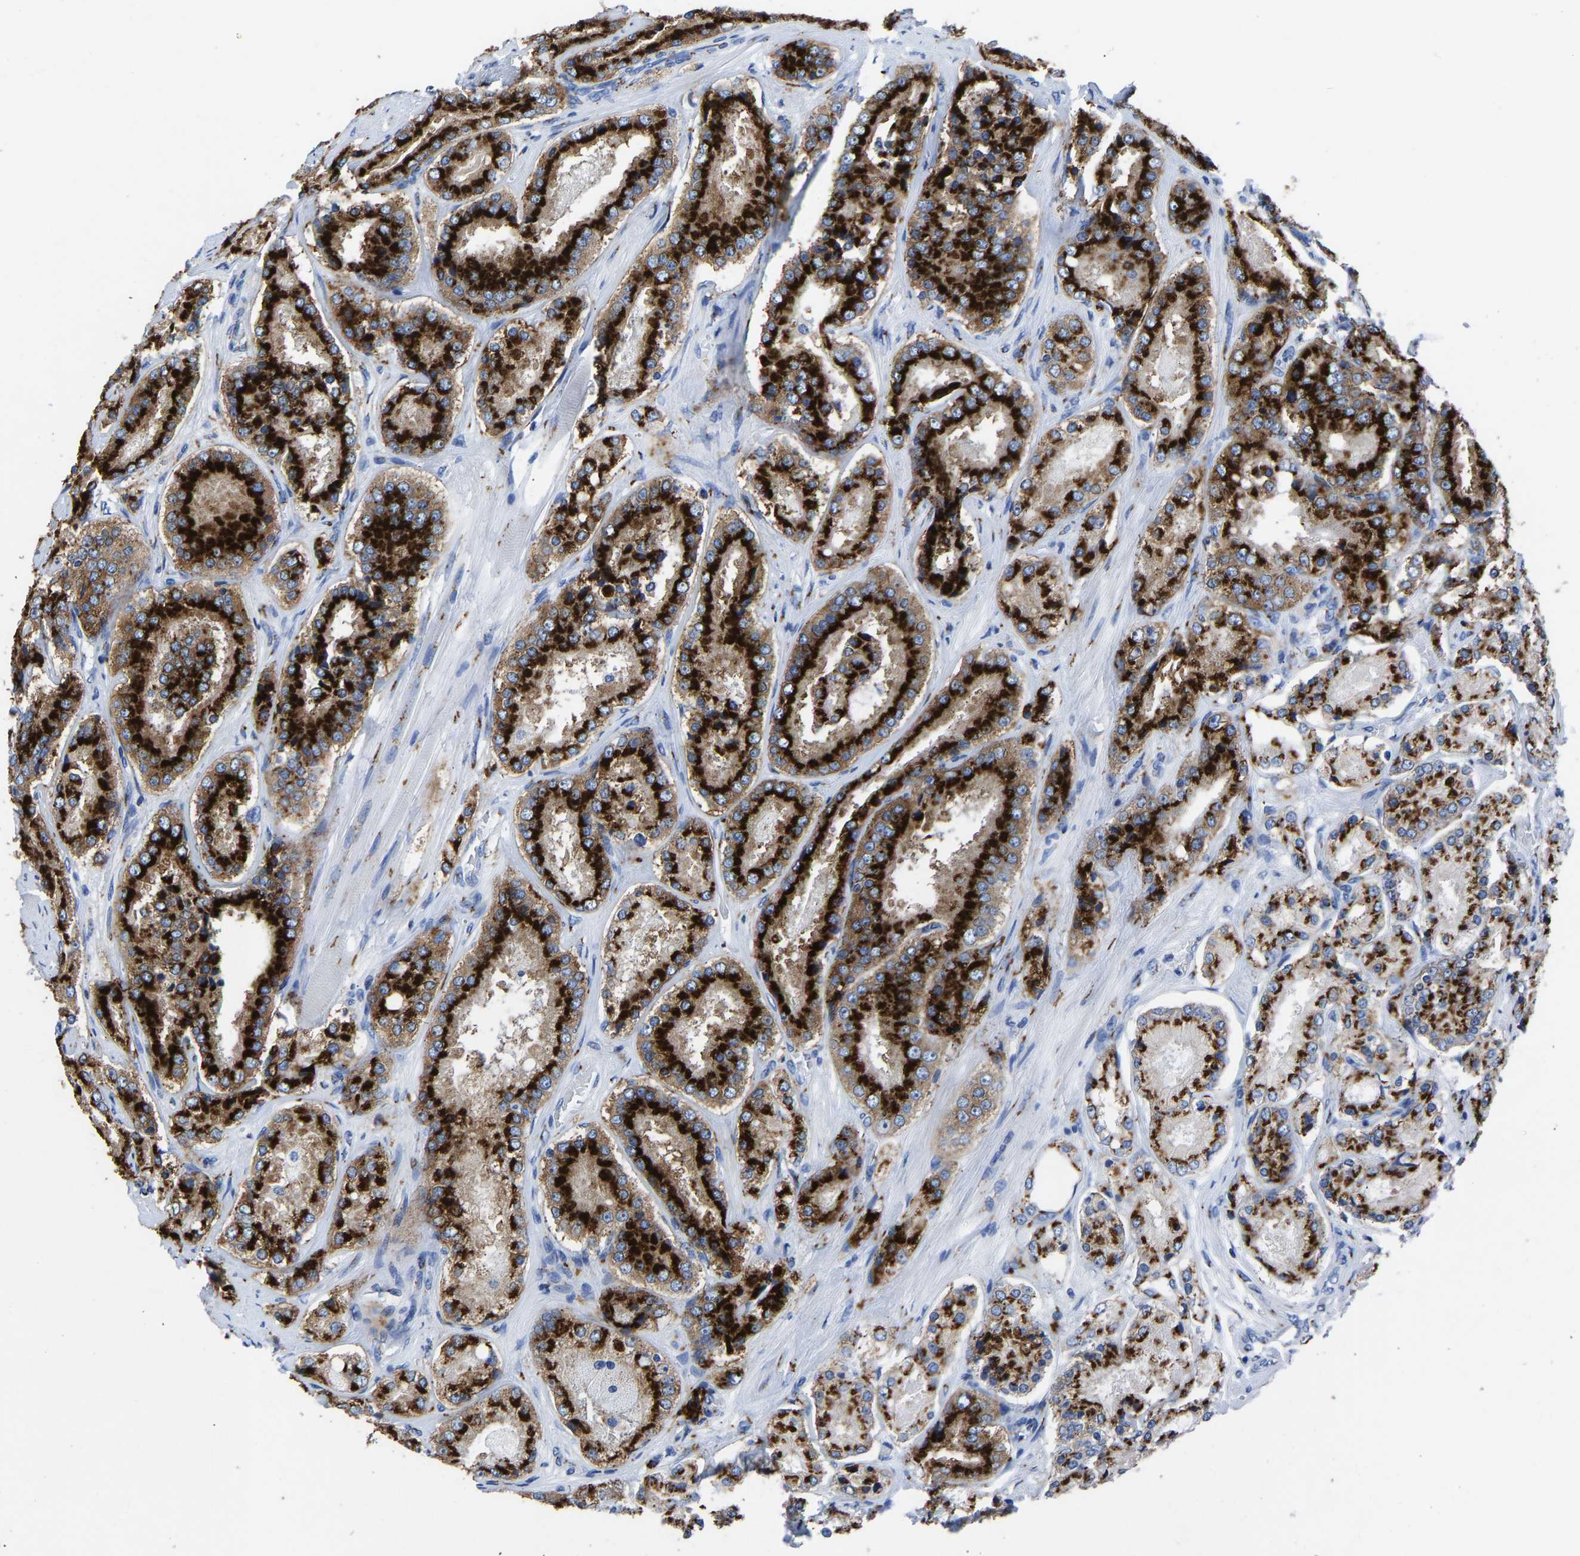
{"staining": {"intensity": "strong", "quantity": ">75%", "location": "cytoplasmic/membranous"}, "tissue": "prostate cancer", "cell_type": "Tumor cells", "image_type": "cancer", "snomed": [{"axis": "morphology", "description": "Adenocarcinoma, High grade"}, {"axis": "topography", "description": "Prostate"}], "caption": "Tumor cells reveal high levels of strong cytoplasmic/membranous staining in approximately >75% of cells in human prostate high-grade adenocarcinoma.", "gene": "TMEM87A", "patient": {"sex": "male", "age": 65}}